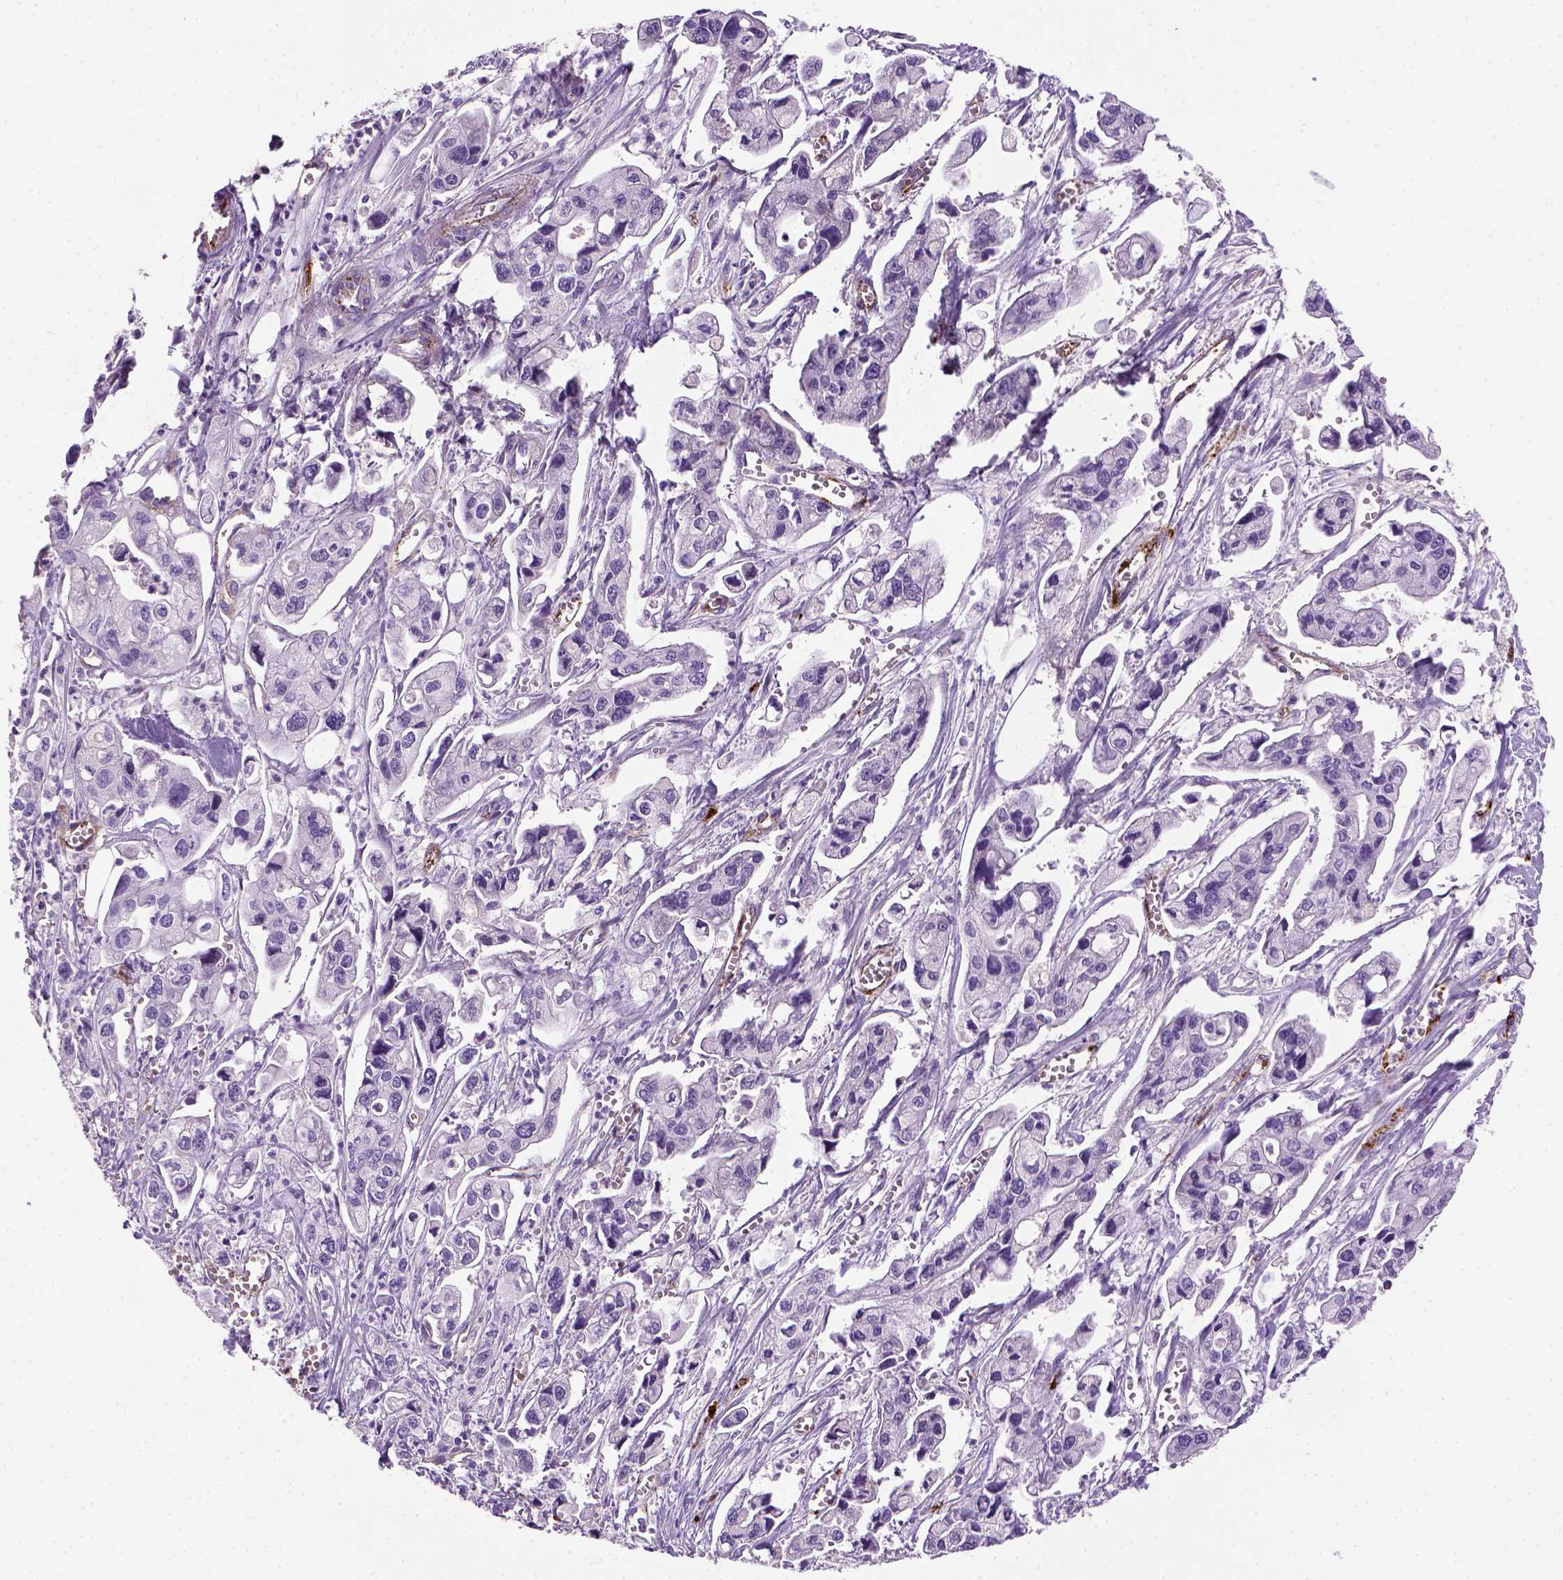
{"staining": {"intensity": "negative", "quantity": "none", "location": "none"}, "tissue": "pancreatic cancer", "cell_type": "Tumor cells", "image_type": "cancer", "snomed": [{"axis": "morphology", "description": "Adenocarcinoma, NOS"}, {"axis": "topography", "description": "Pancreas"}], "caption": "Immunohistochemistry photomicrograph of human adenocarcinoma (pancreatic) stained for a protein (brown), which exhibits no staining in tumor cells. The staining is performed using DAB brown chromogen with nuclei counter-stained in using hematoxylin.", "gene": "VWF", "patient": {"sex": "male", "age": 70}}